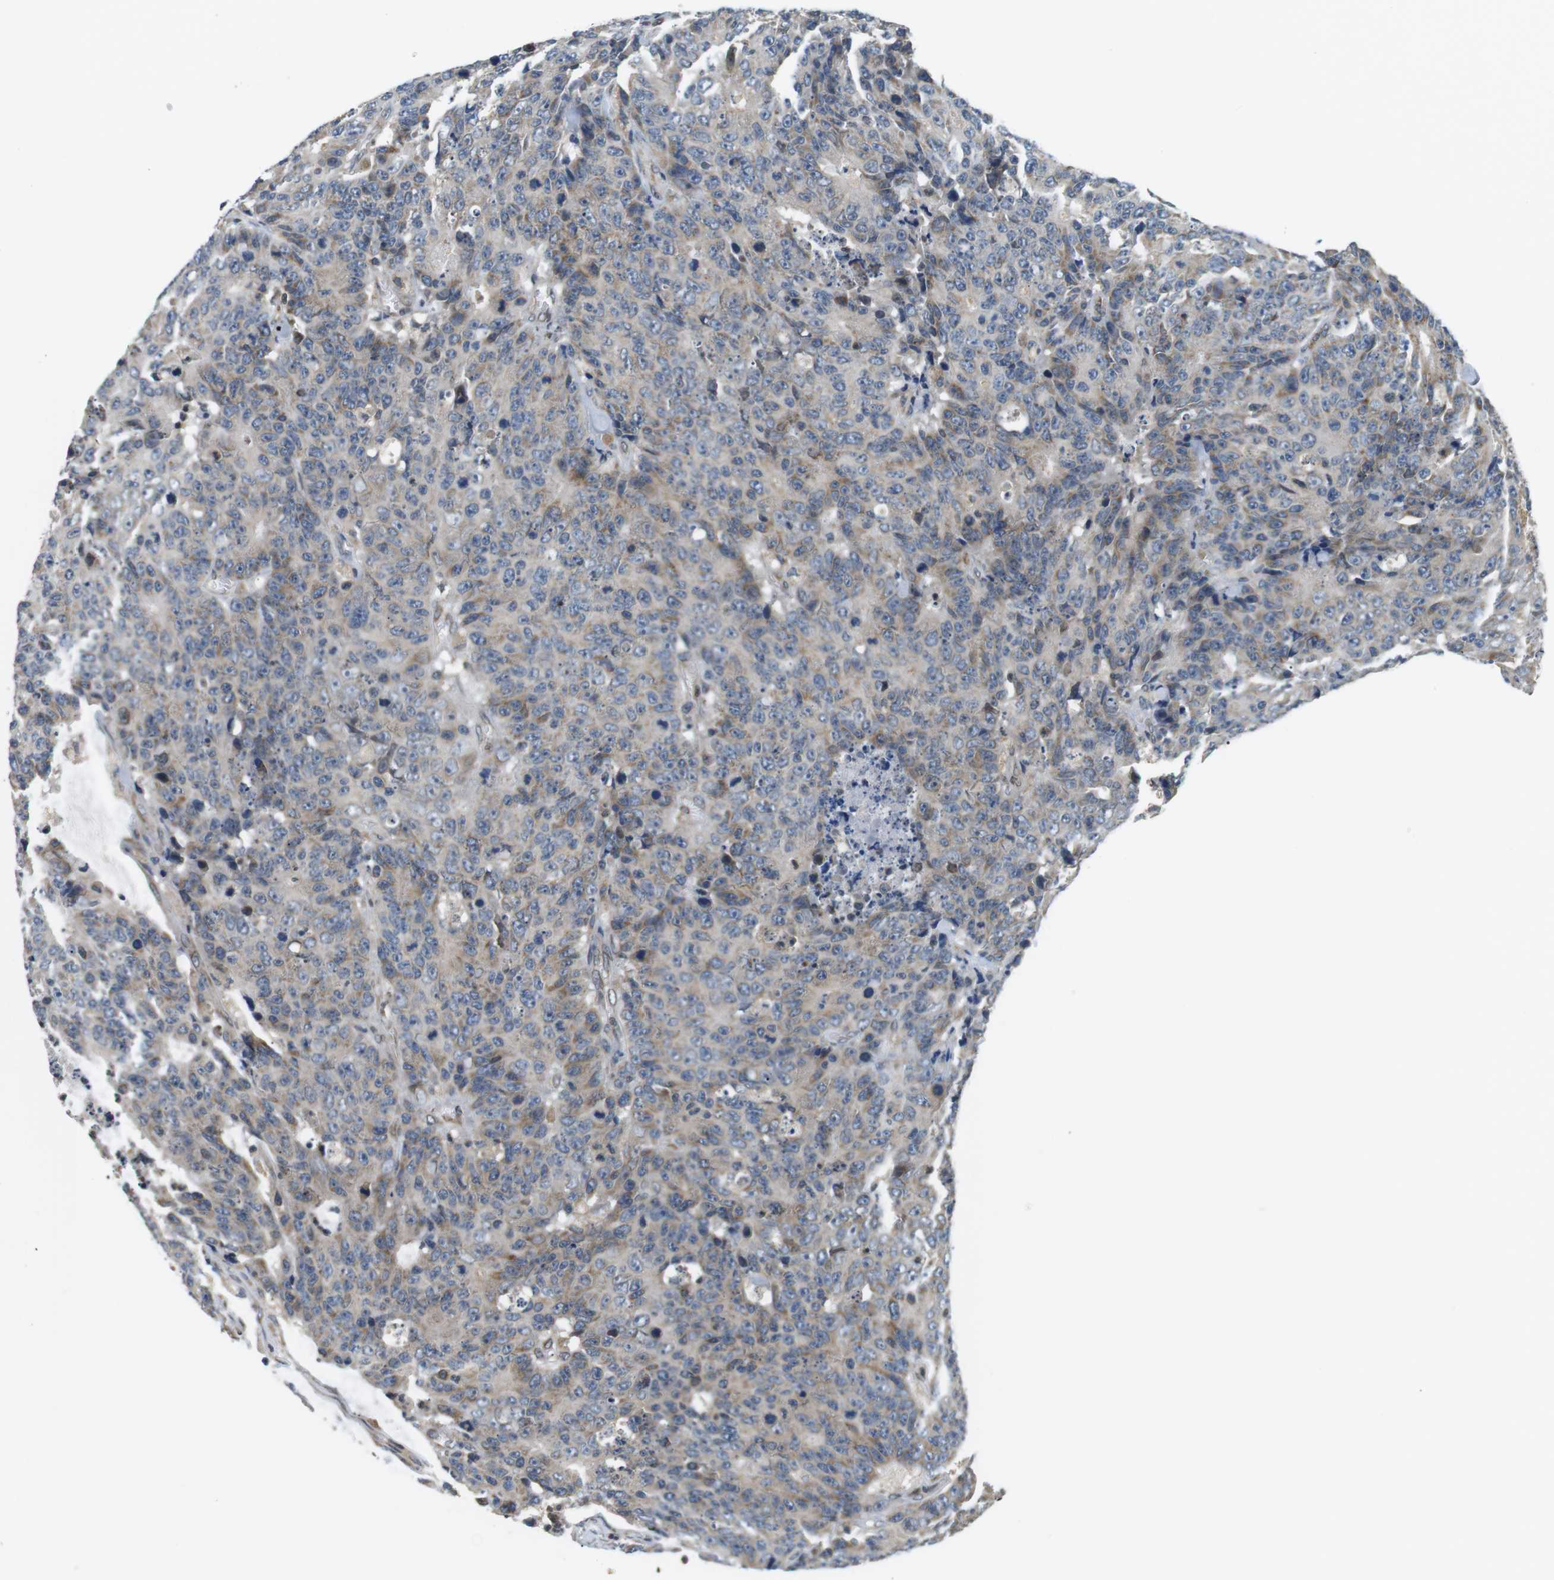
{"staining": {"intensity": "weak", "quantity": "<25%", "location": "cytoplasmic/membranous"}, "tissue": "colorectal cancer", "cell_type": "Tumor cells", "image_type": "cancer", "snomed": [{"axis": "morphology", "description": "Adenocarcinoma, NOS"}, {"axis": "topography", "description": "Colon"}], "caption": "Immunohistochemistry (IHC) micrograph of neoplastic tissue: human colorectal cancer (adenocarcinoma) stained with DAB exhibits no significant protein expression in tumor cells.", "gene": "TMX4", "patient": {"sex": "female", "age": 86}}